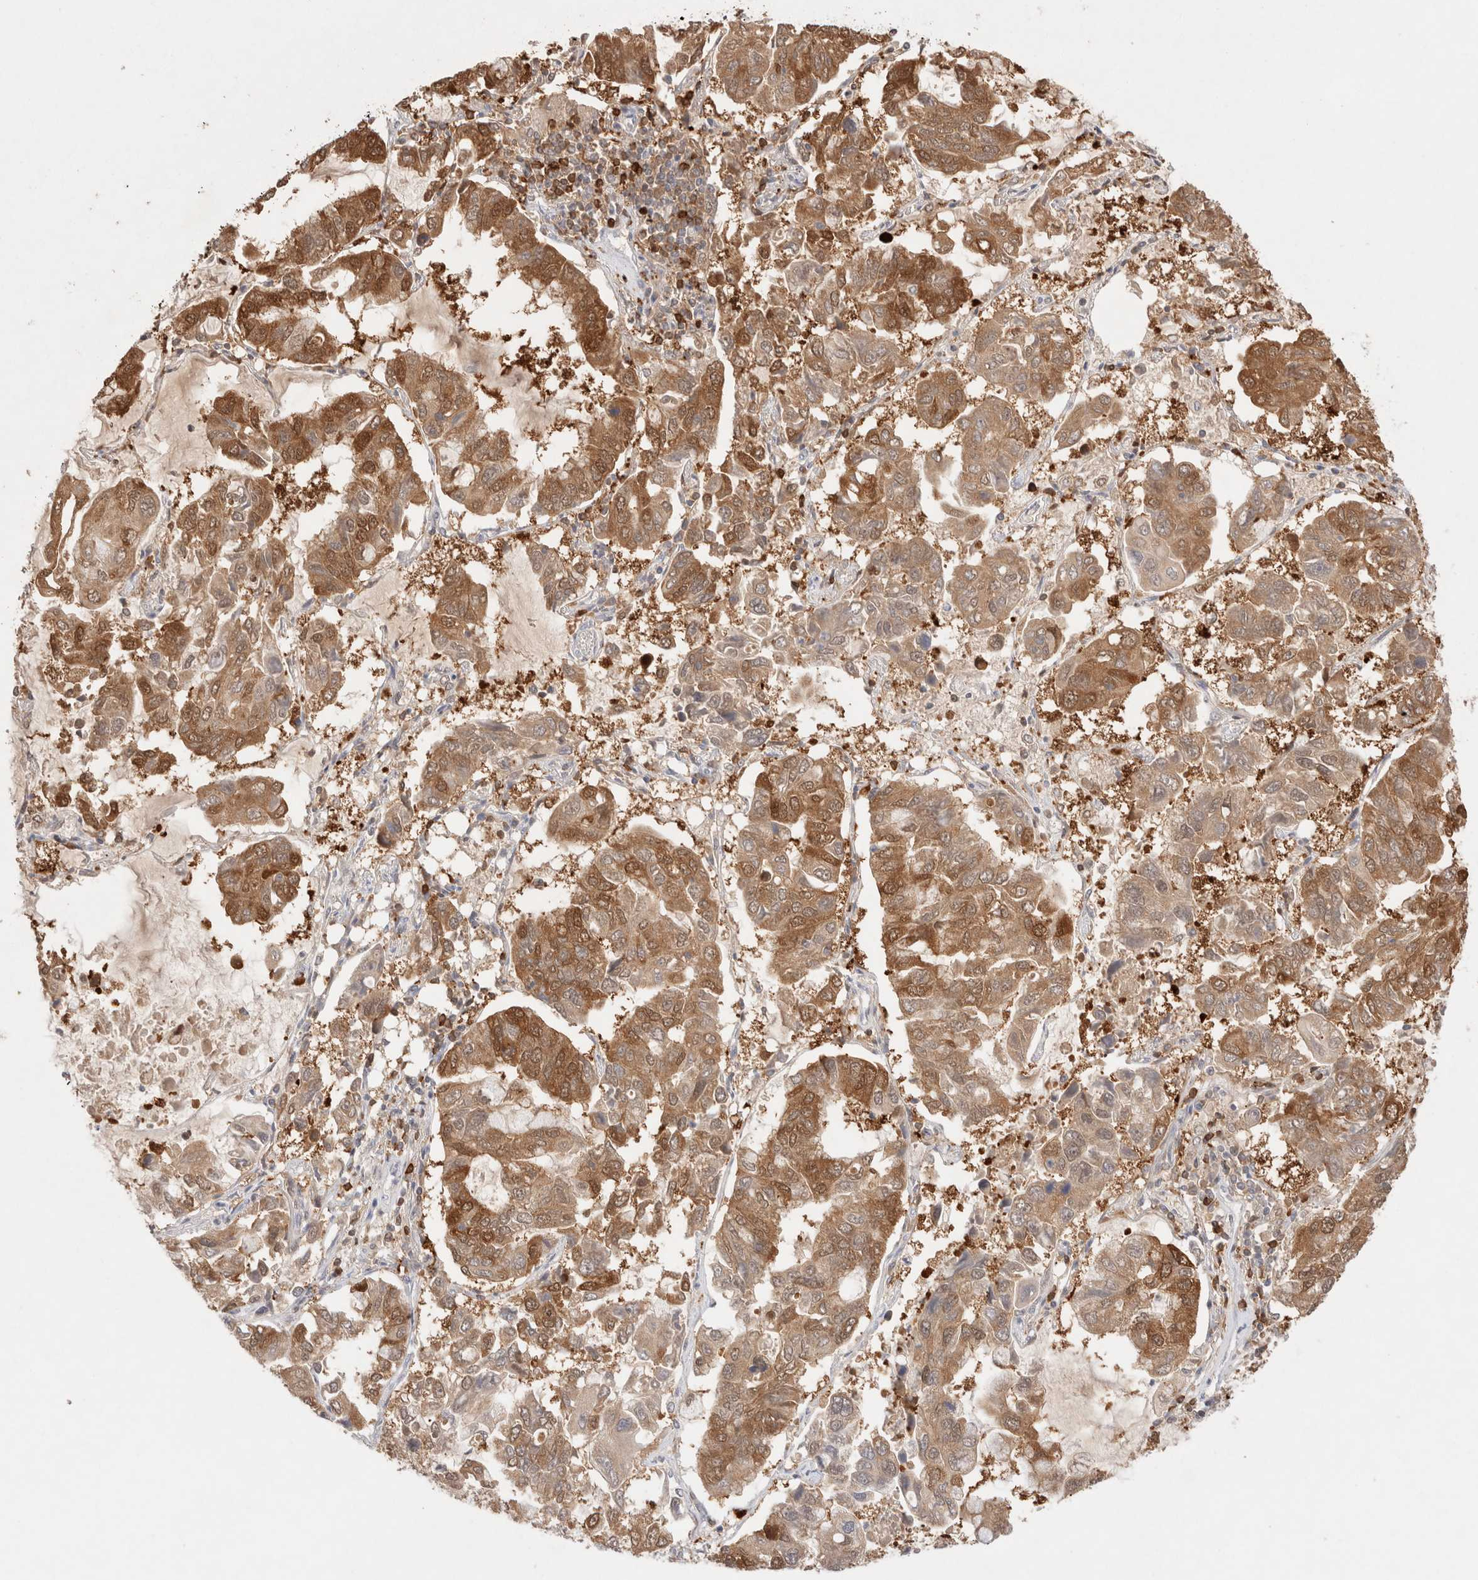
{"staining": {"intensity": "moderate", "quantity": ">75%", "location": "cytoplasmic/membranous"}, "tissue": "lung cancer", "cell_type": "Tumor cells", "image_type": "cancer", "snomed": [{"axis": "morphology", "description": "Adenocarcinoma, NOS"}, {"axis": "topography", "description": "Lung"}], "caption": "This image demonstrates IHC staining of adenocarcinoma (lung), with medium moderate cytoplasmic/membranous staining in about >75% of tumor cells.", "gene": "STARD10", "patient": {"sex": "male", "age": 64}}